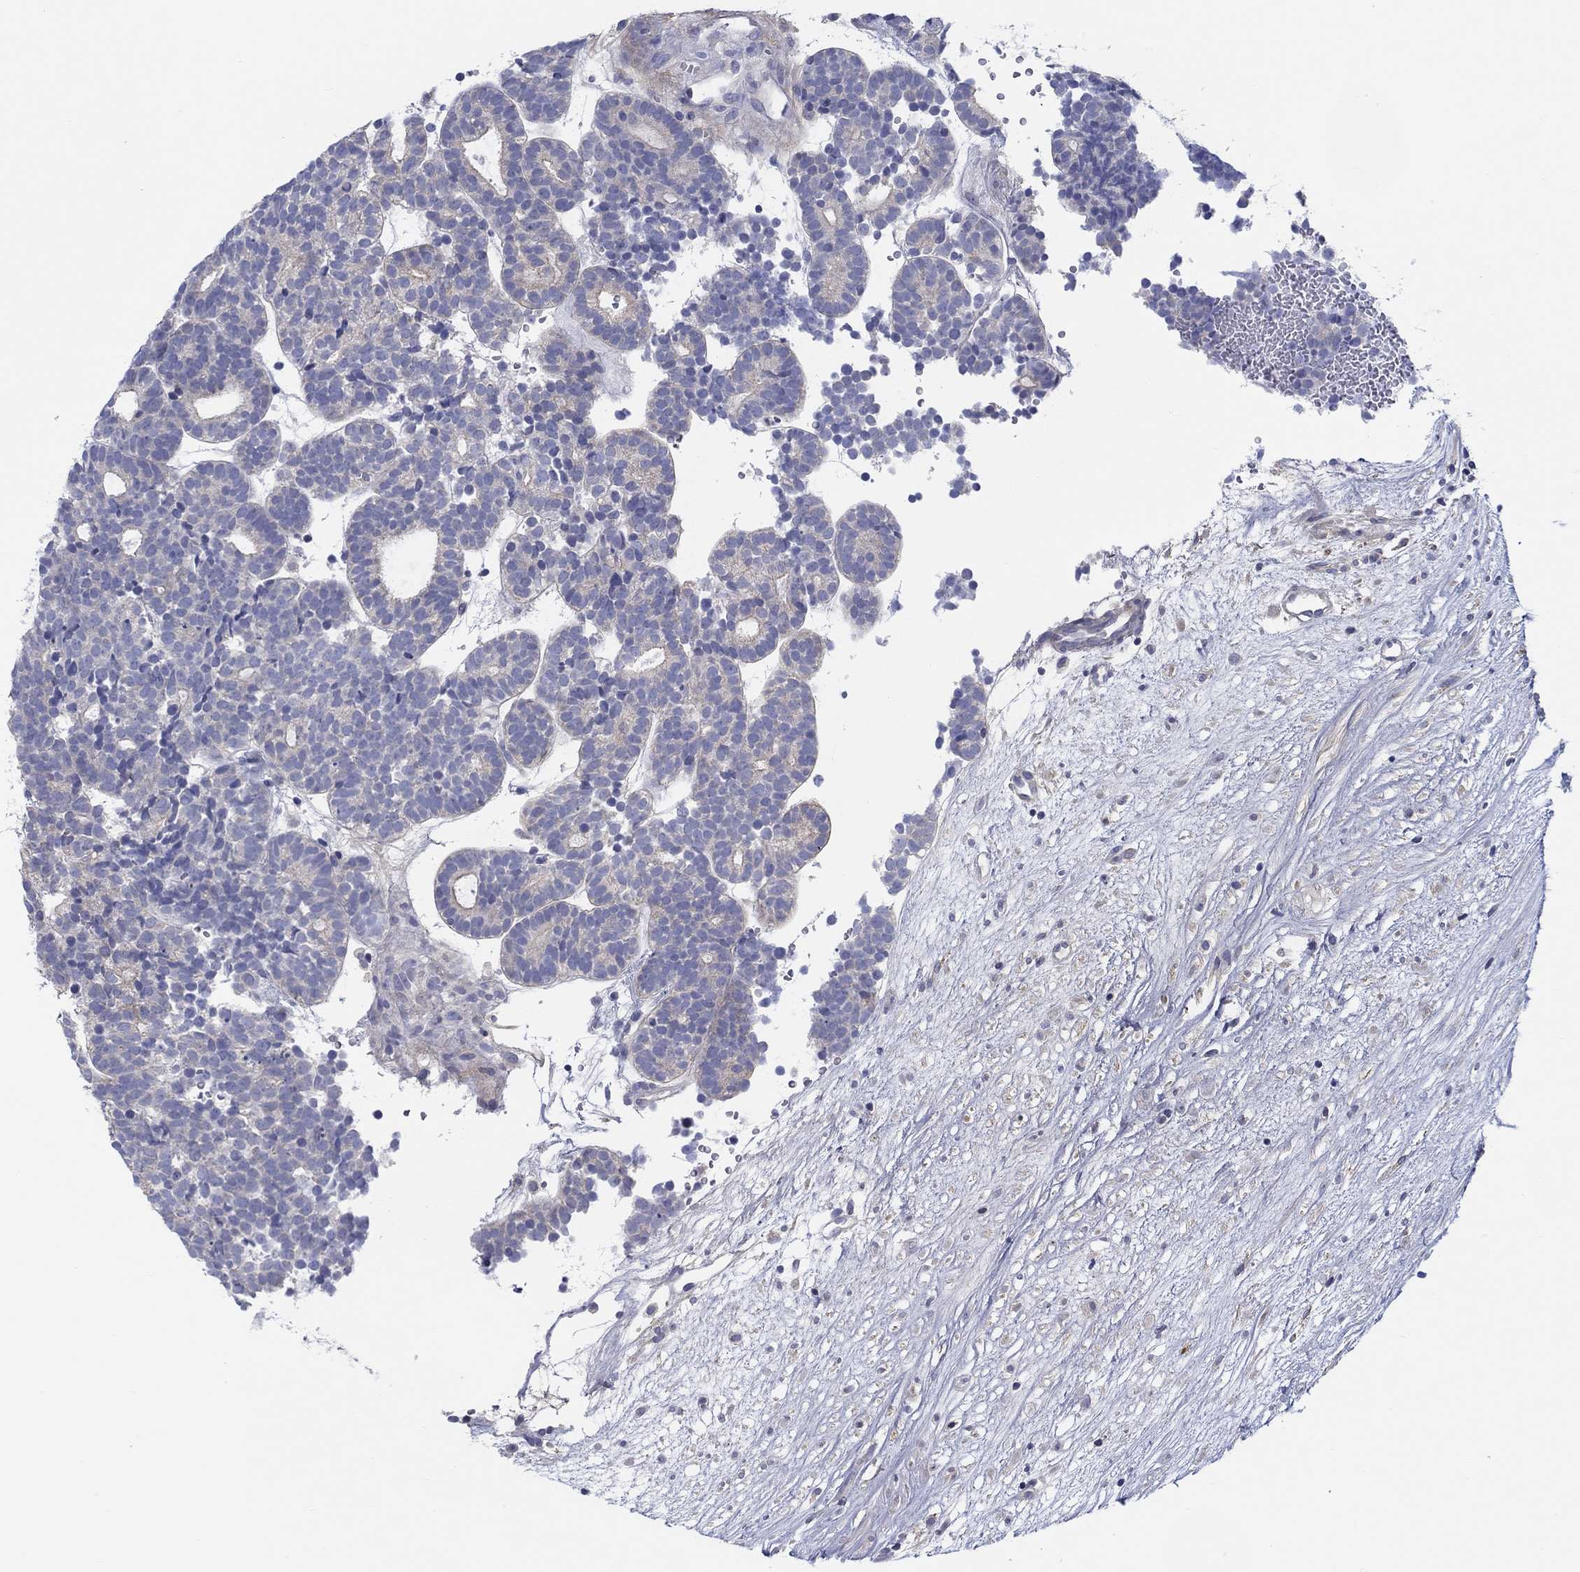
{"staining": {"intensity": "negative", "quantity": "none", "location": "none"}, "tissue": "head and neck cancer", "cell_type": "Tumor cells", "image_type": "cancer", "snomed": [{"axis": "morphology", "description": "Adenocarcinoma, NOS"}, {"axis": "topography", "description": "Head-Neck"}], "caption": "Tumor cells are negative for brown protein staining in head and neck adenocarcinoma.", "gene": "HAPLN4", "patient": {"sex": "female", "age": 81}}